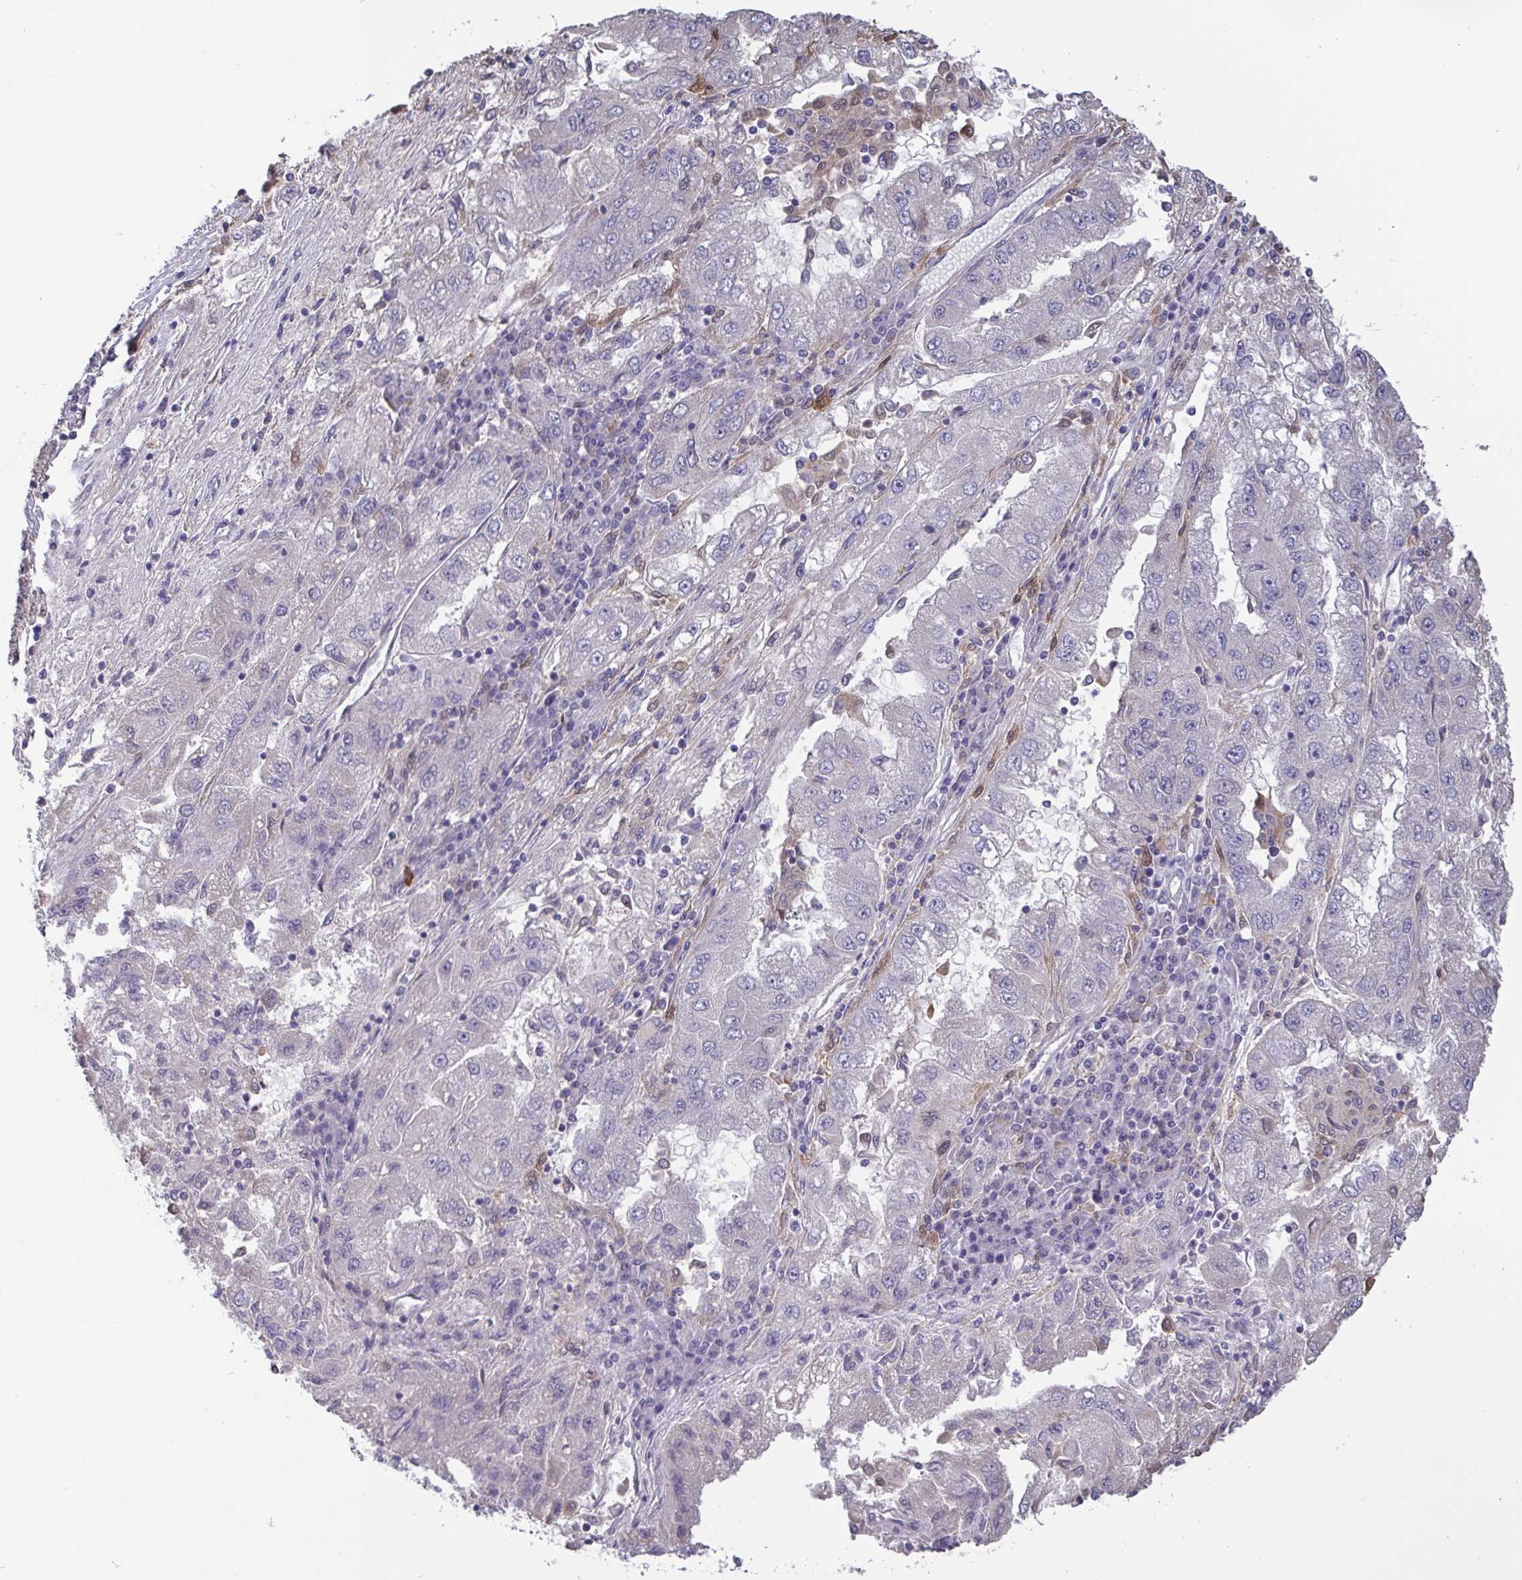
{"staining": {"intensity": "negative", "quantity": "none", "location": "none"}, "tissue": "lung cancer", "cell_type": "Tumor cells", "image_type": "cancer", "snomed": [{"axis": "morphology", "description": "Adenocarcinoma, NOS"}, {"axis": "morphology", "description": "Adenocarcinoma primary or metastatic"}, {"axis": "topography", "description": "Lung"}], "caption": "Tumor cells are negative for brown protein staining in lung cancer.", "gene": "IDH1", "patient": {"sex": "male", "age": 74}}